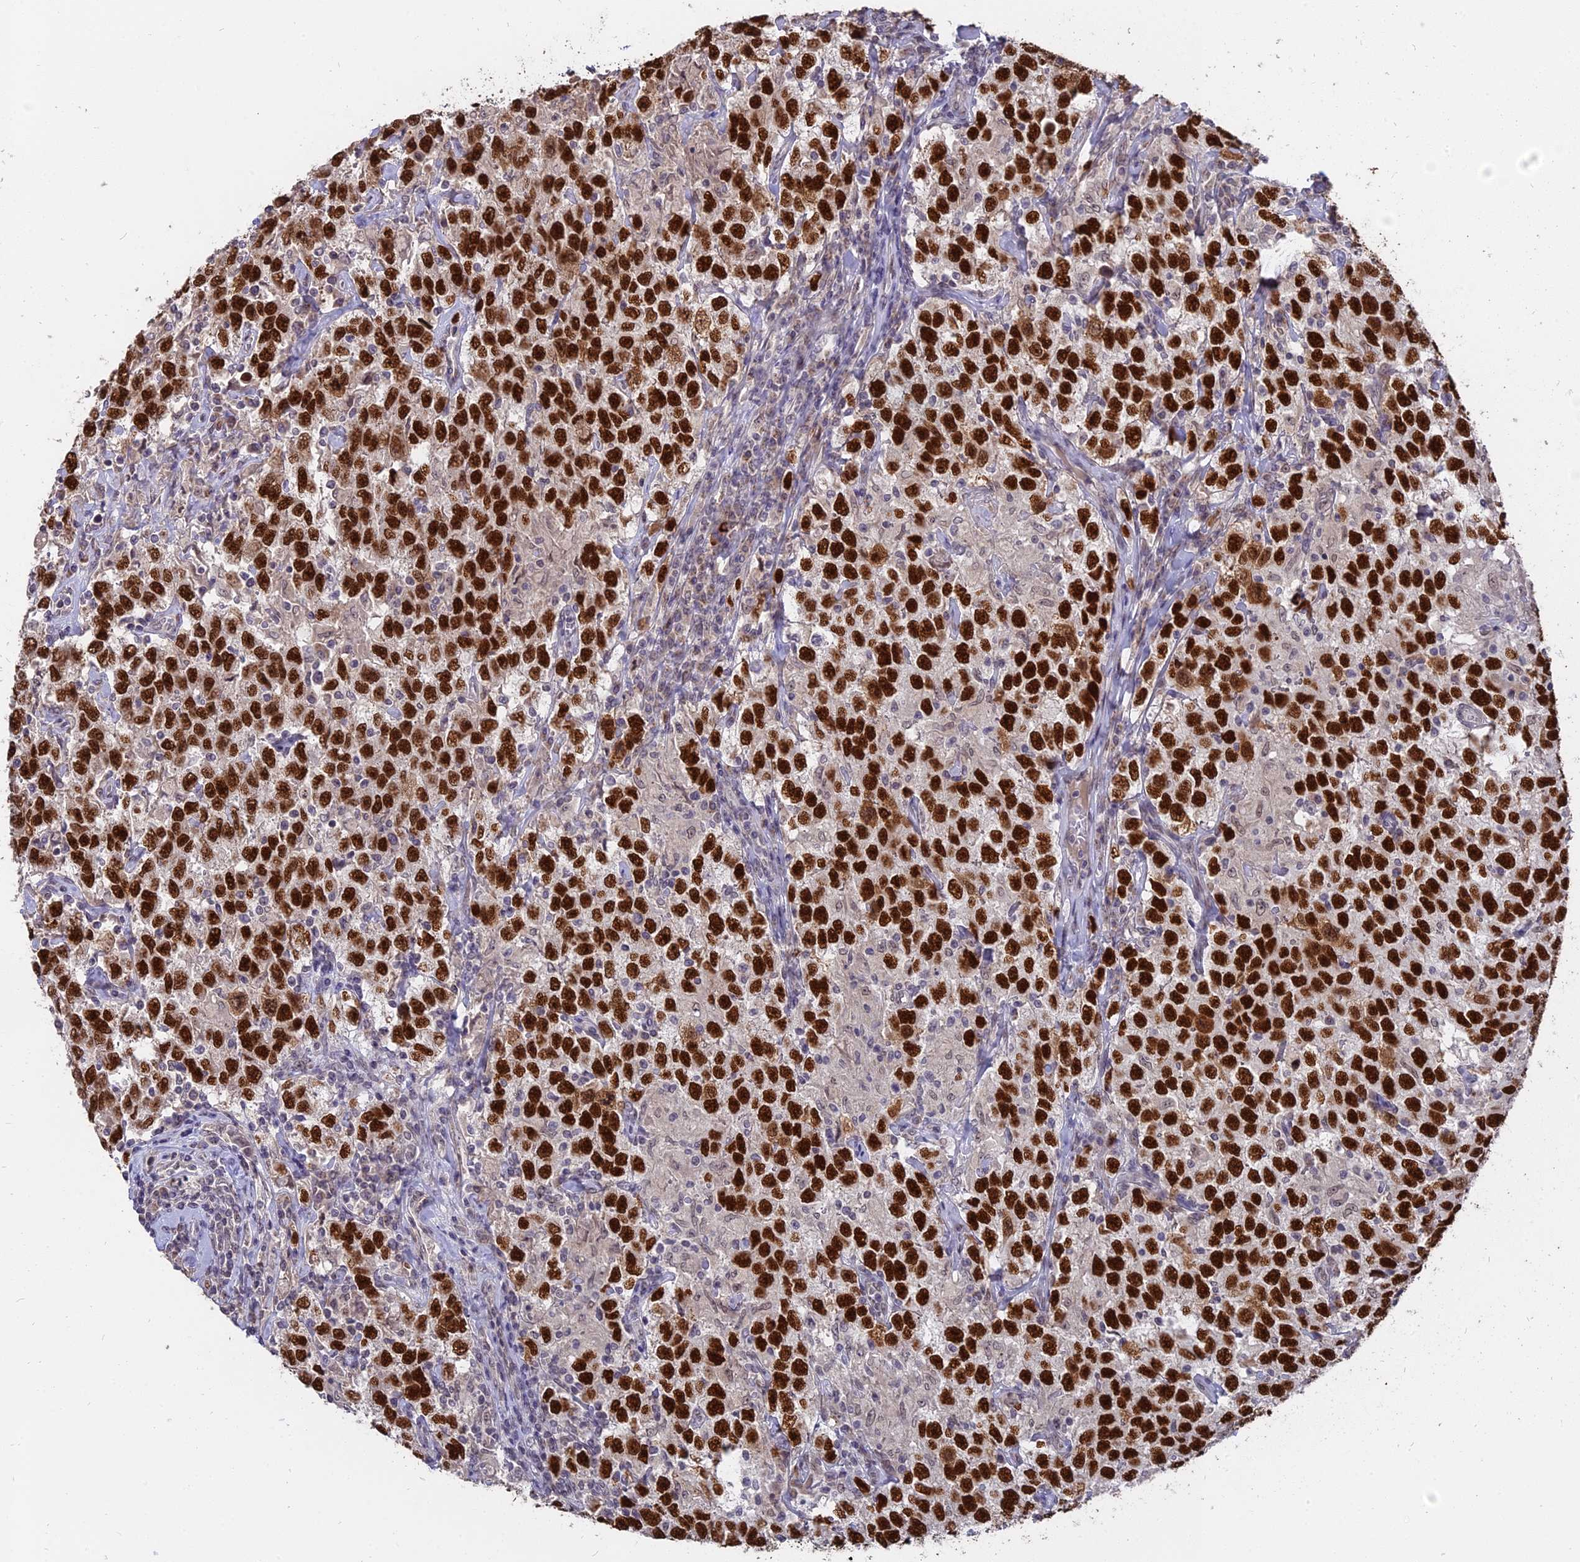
{"staining": {"intensity": "strong", "quantity": ">75%", "location": "nuclear"}, "tissue": "testis cancer", "cell_type": "Tumor cells", "image_type": "cancer", "snomed": [{"axis": "morphology", "description": "Seminoma, NOS"}, {"axis": "topography", "description": "Testis"}], "caption": "Testis cancer (seminoma) stained with DAB IHC exhibits high levels of strong nuclear expression in approximately >75% of tumor cells. The protein of interest is shown in brown color, while the nuclei are stained blue.", "gene": "NR1H3", "patient": {"sex": "male", "age": 41}}